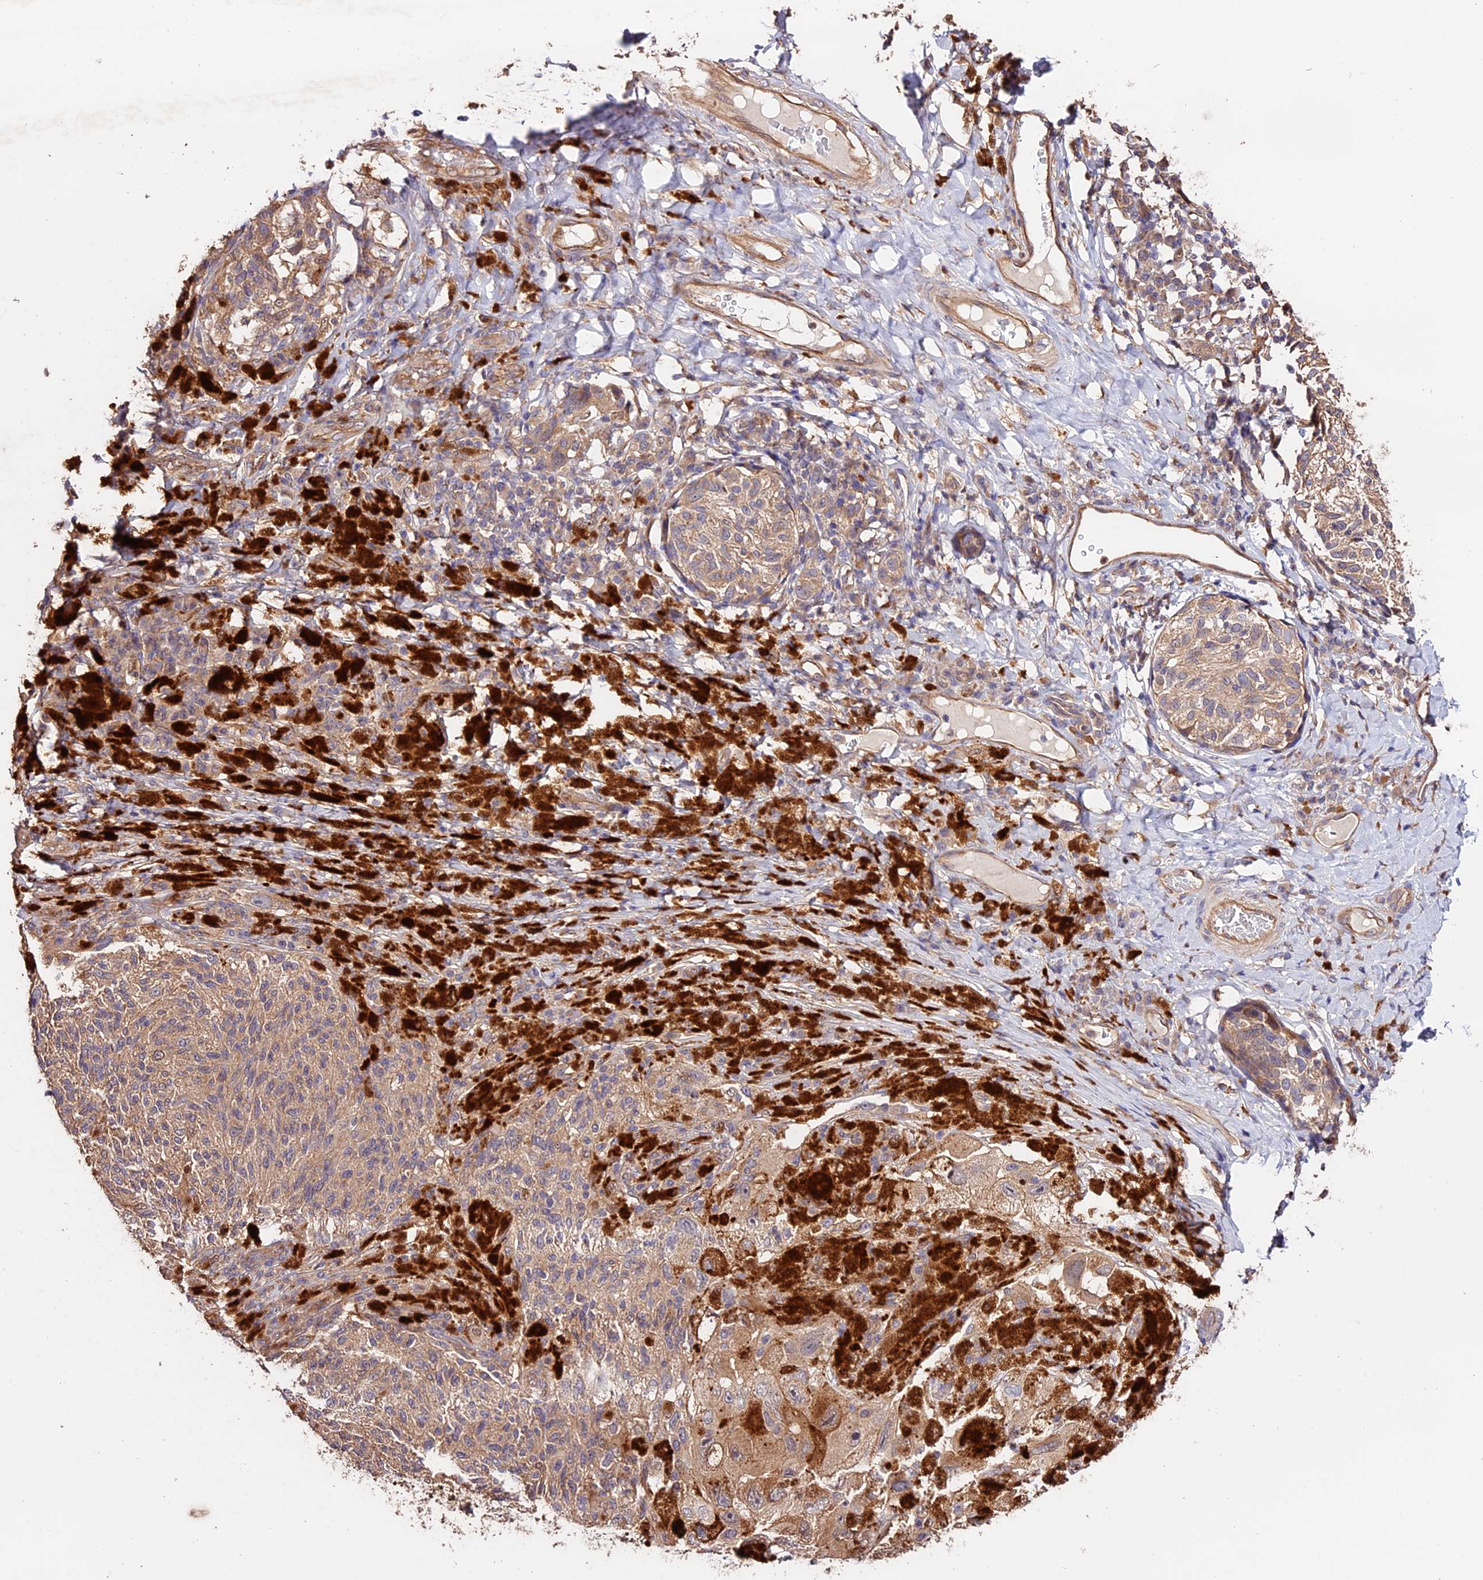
{"staining": {"intensity": "weak", "quantity": ">75%", "location": "cytoplasmic/membranous"}, "tissue": "melanoma", "cell_type": "Tumor cells", "image_type": "cancer", "snomed": [{"axis": "morphology", "description": "Malignant melanoma, NOS"}, {"axis": "topography", "description": "Skin"}], "caption": "Immunohistochemistry (IHC) of human malignant melanoma exhibits low levels of weak cytoplasmic/membranous expression in about >75% of tumor cells.", "gene": "CES3", "patient": {"sex": "female", "age": 73}}